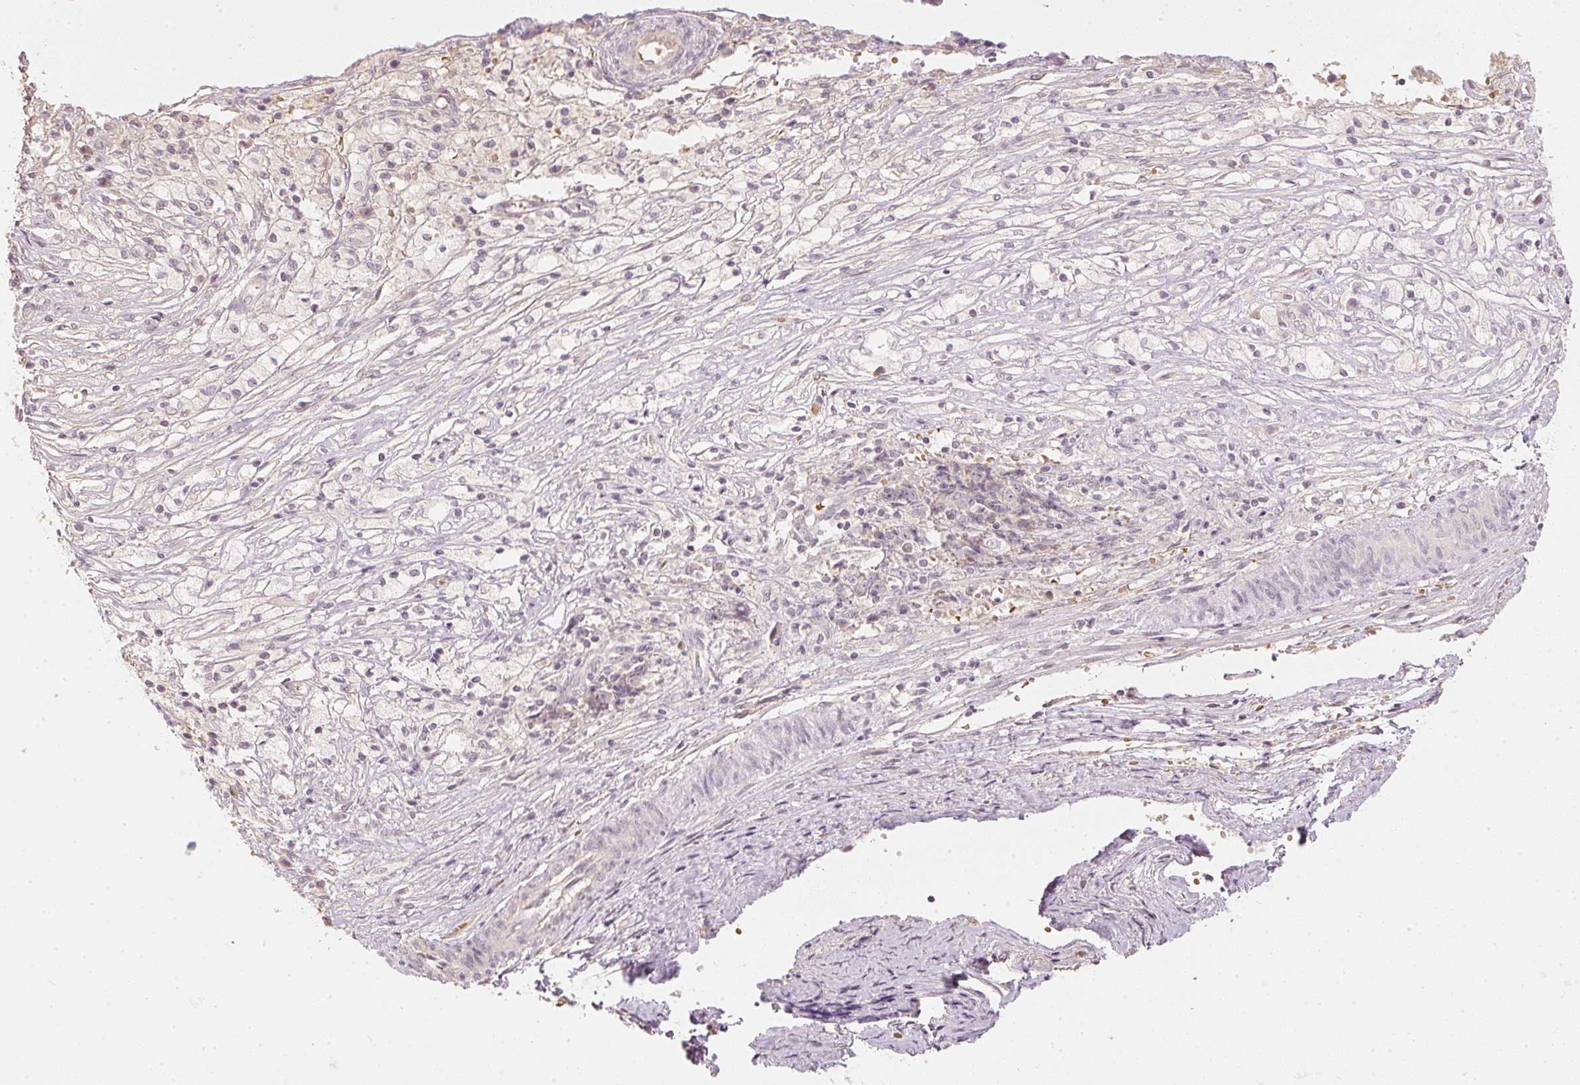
{"staining": {"intensity": "weak", "quantity": "<25%", "location": "nuclear"}, "tissue": "ovarian cancer", "cell_type": "Tumor cells", "image_type": "cancer", "snomed": [{"axis": "morphology", "description": "Carcinoma, endometroid"}, {"axis": "topography", "description": "Ovary"}], "caption": "IHC image of endometroid carcinoma (ovarian) stained for a protein (brown), which exhibits no staining in tumor cells. (DAB (3,3'-diaminobenzidine) IHC visualized using brightfield microscopy, high magnification).", "gene": "GZMA", "patient": {"sex": "female", "age": 42}}